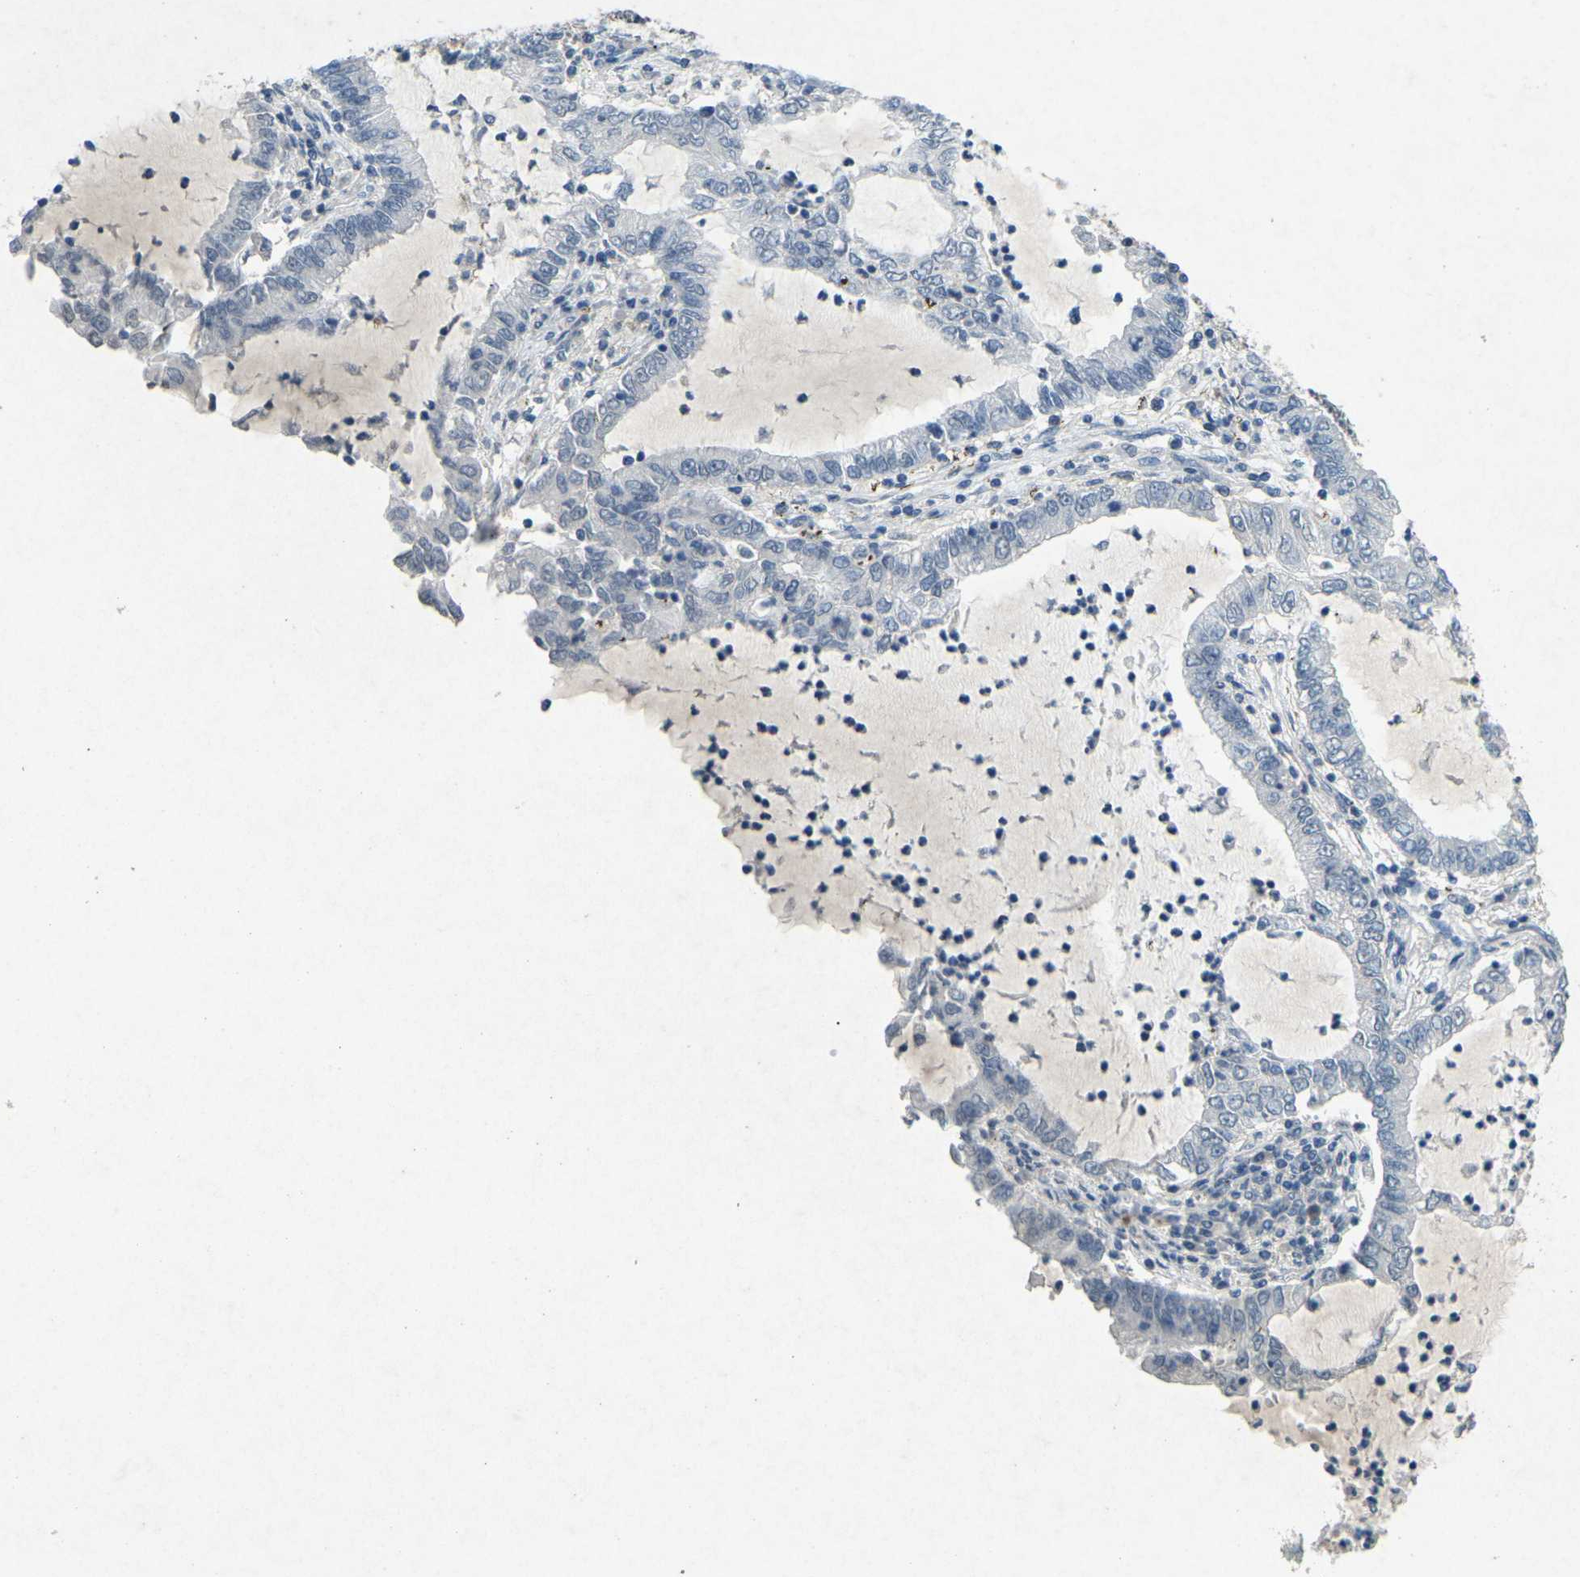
{"staining": {"intensity": "negative", "quantity": "none", "location": "none"}, "tissue": "lung cancer", "cell_type": "Tumor cells", "image_type": "cancer", "snomed": [{"axis": "morphology", "description": "Adenocarcinoma, NOS"}, {"axis": "topography", "description": "Lung"}], "caption": "High magnification brightfield microscopy of adenocarcinoma (lung) stained with DAB (brown) and counterstained with hematoxylin (blue): tumor cells show no significant positivity.", "gene": "A1BG", "patient": {"sex": "female", "age": 51}}